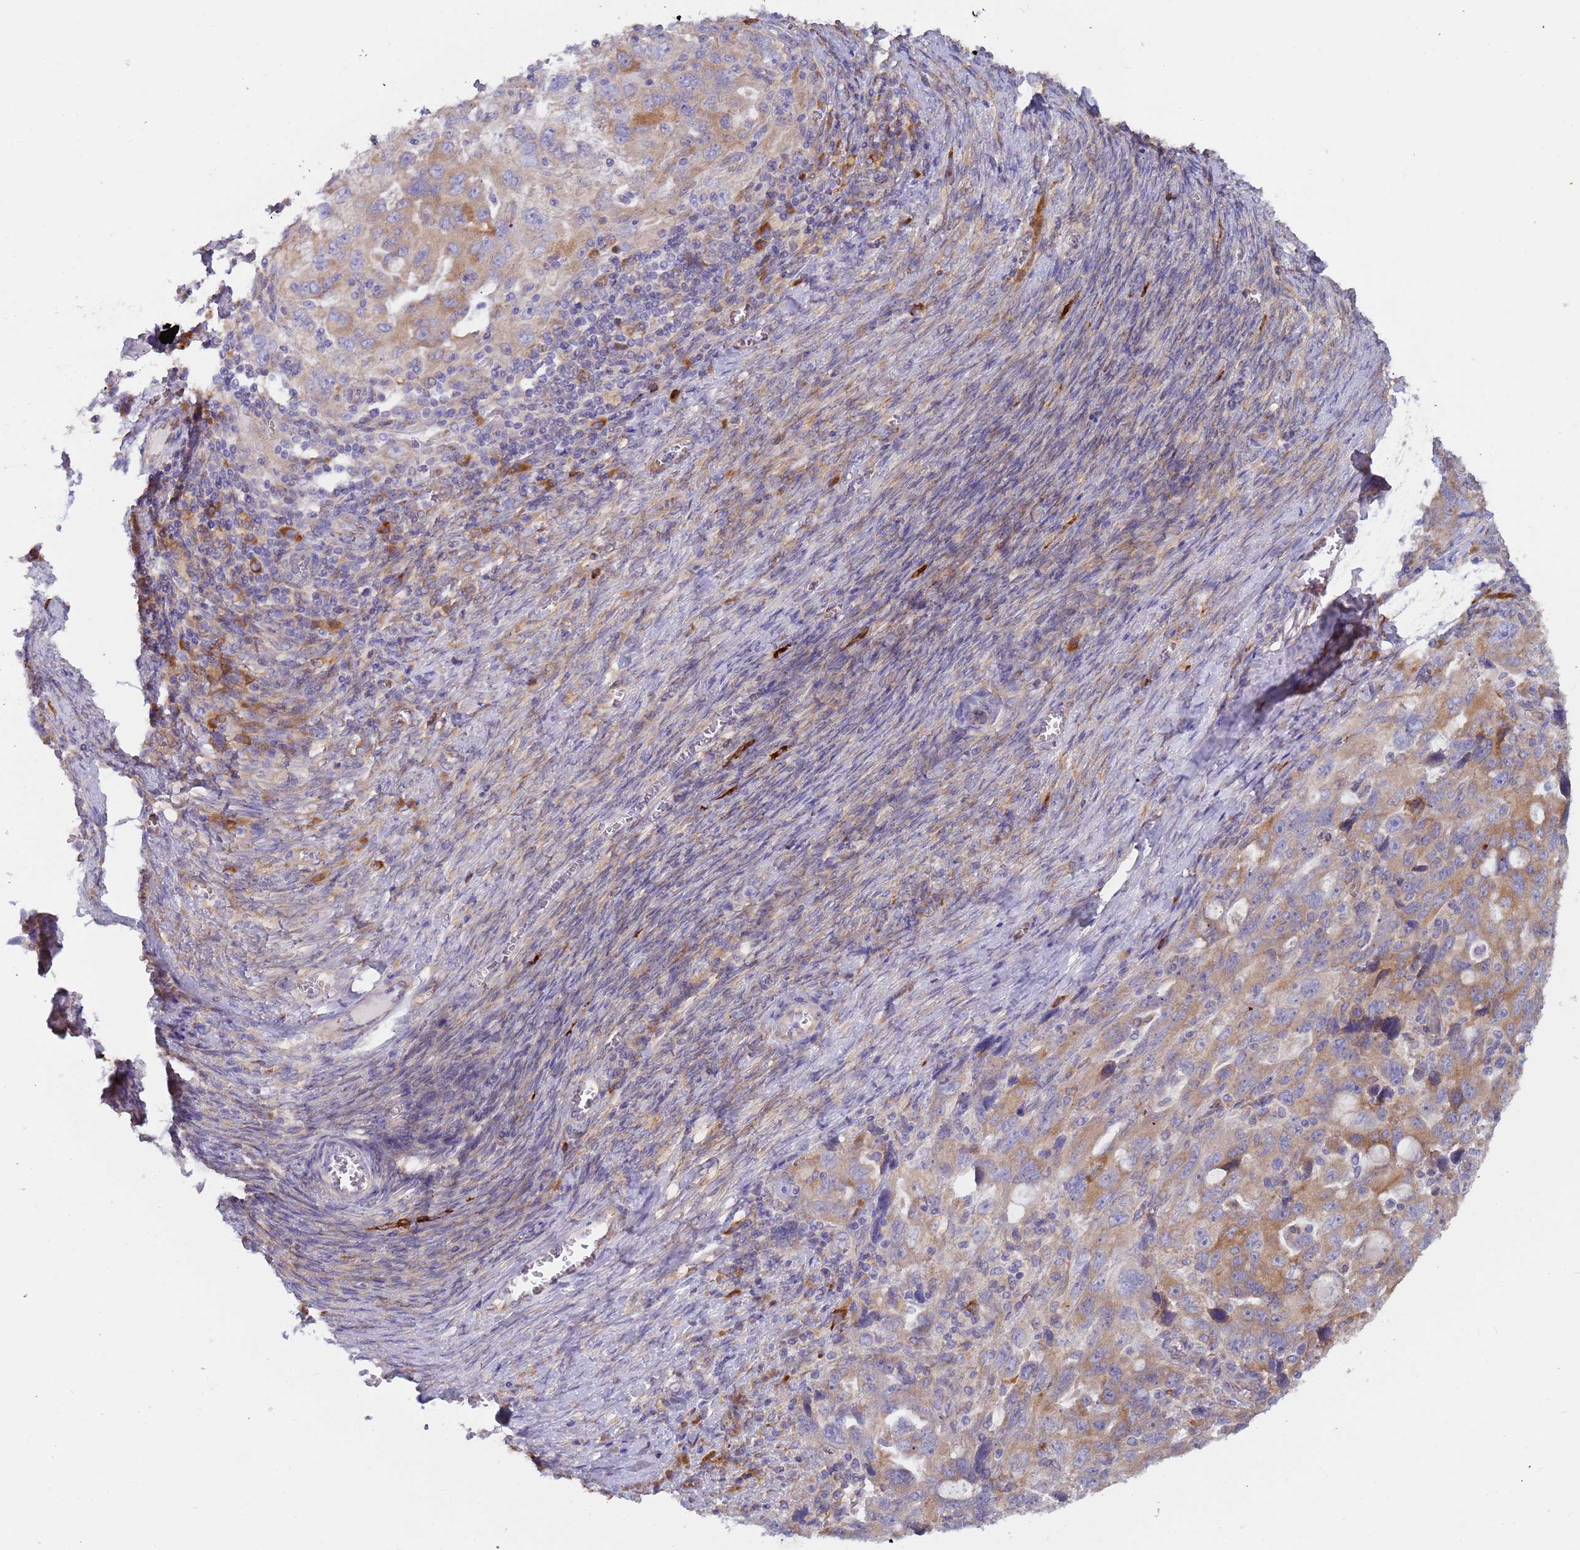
{"staining": {"intensity": "moderate", "quantity": "<25%", "location": "cytoplasmic/membranous"}, "tissue": "ovarian cancer", "cell_type": "Tumor cells", "image_type": "cancer", "snomed": [{"axis": "morphology", "description": "Carcinoma, NOS"}, {"axis": "morphology", "description": "Cystadenocarcinoma, serous, NOS"}, {"axis": "topography", "description": "Ovary"}], "caption": "A photomicrograph of human serous cystadenocarcinoma (ovarian) stained for a protein demonstrates moderate cytoplasmic/membranous brown staining in tumor cells.", "gene": "ZNF844", "patient": {"sex": "female", "age": 69}}